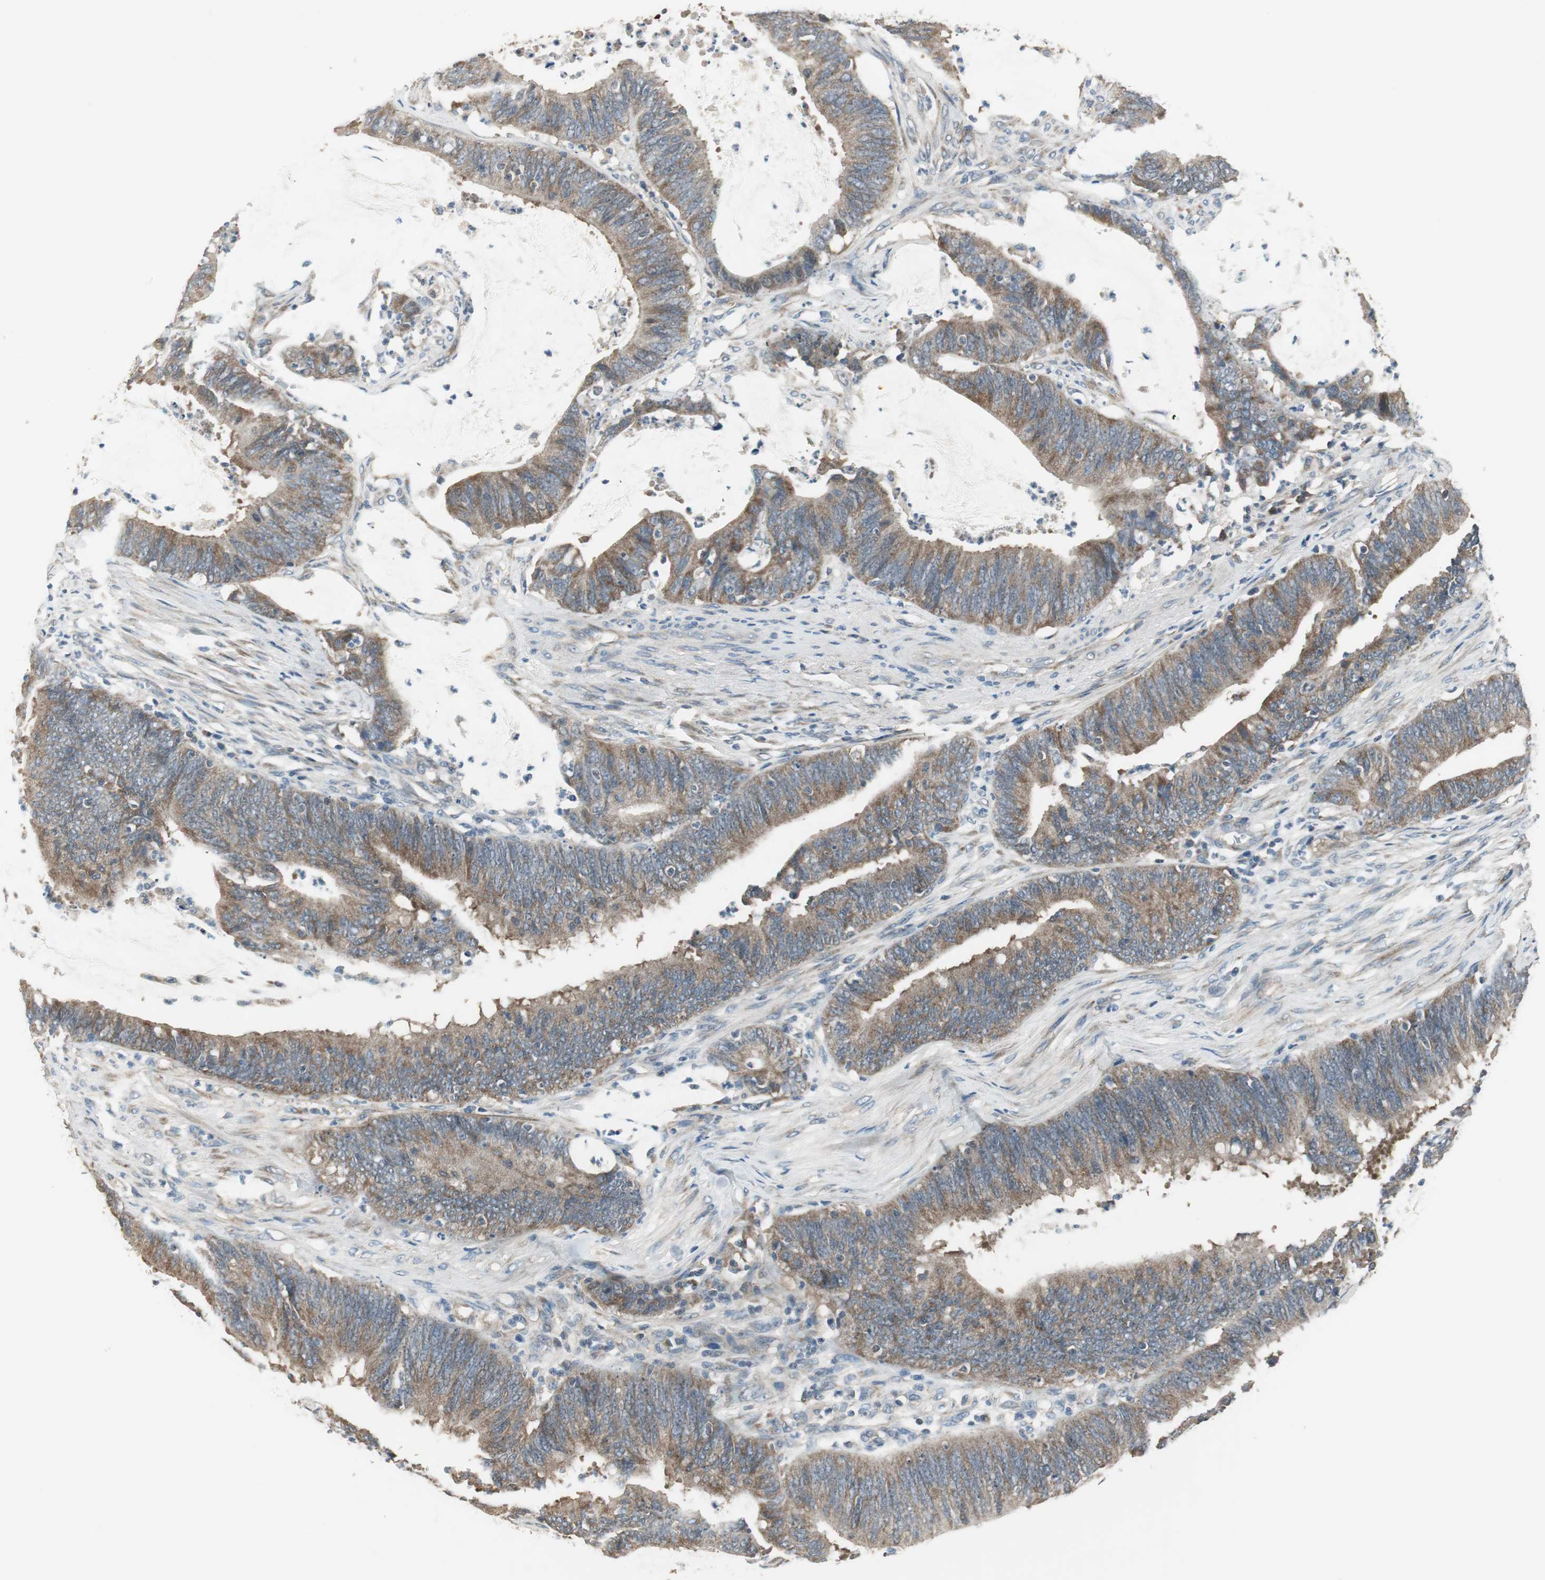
{"staining": {"intensity": "moderate", "quantity": ">75%", "location": "cytoplasmic/membranous"}, "tissue": "colorectal cancer", "cell_type": "Tumor cells", "image_type": "cancer", "snomed": [{"axis": "morphology", "description": "Adenocarcinoma, NOS"}, {"axis": "topography", "description": "Rectum"}], "caption": "Protein expression analysis of colorectal cancer (adenocarcinoma) reveals moderate cytoplasmic/membranous positivity in approximately >75% of tumor cells.", "gene": "MSTO1", "patient": {"sex": "female", "age": 66}}